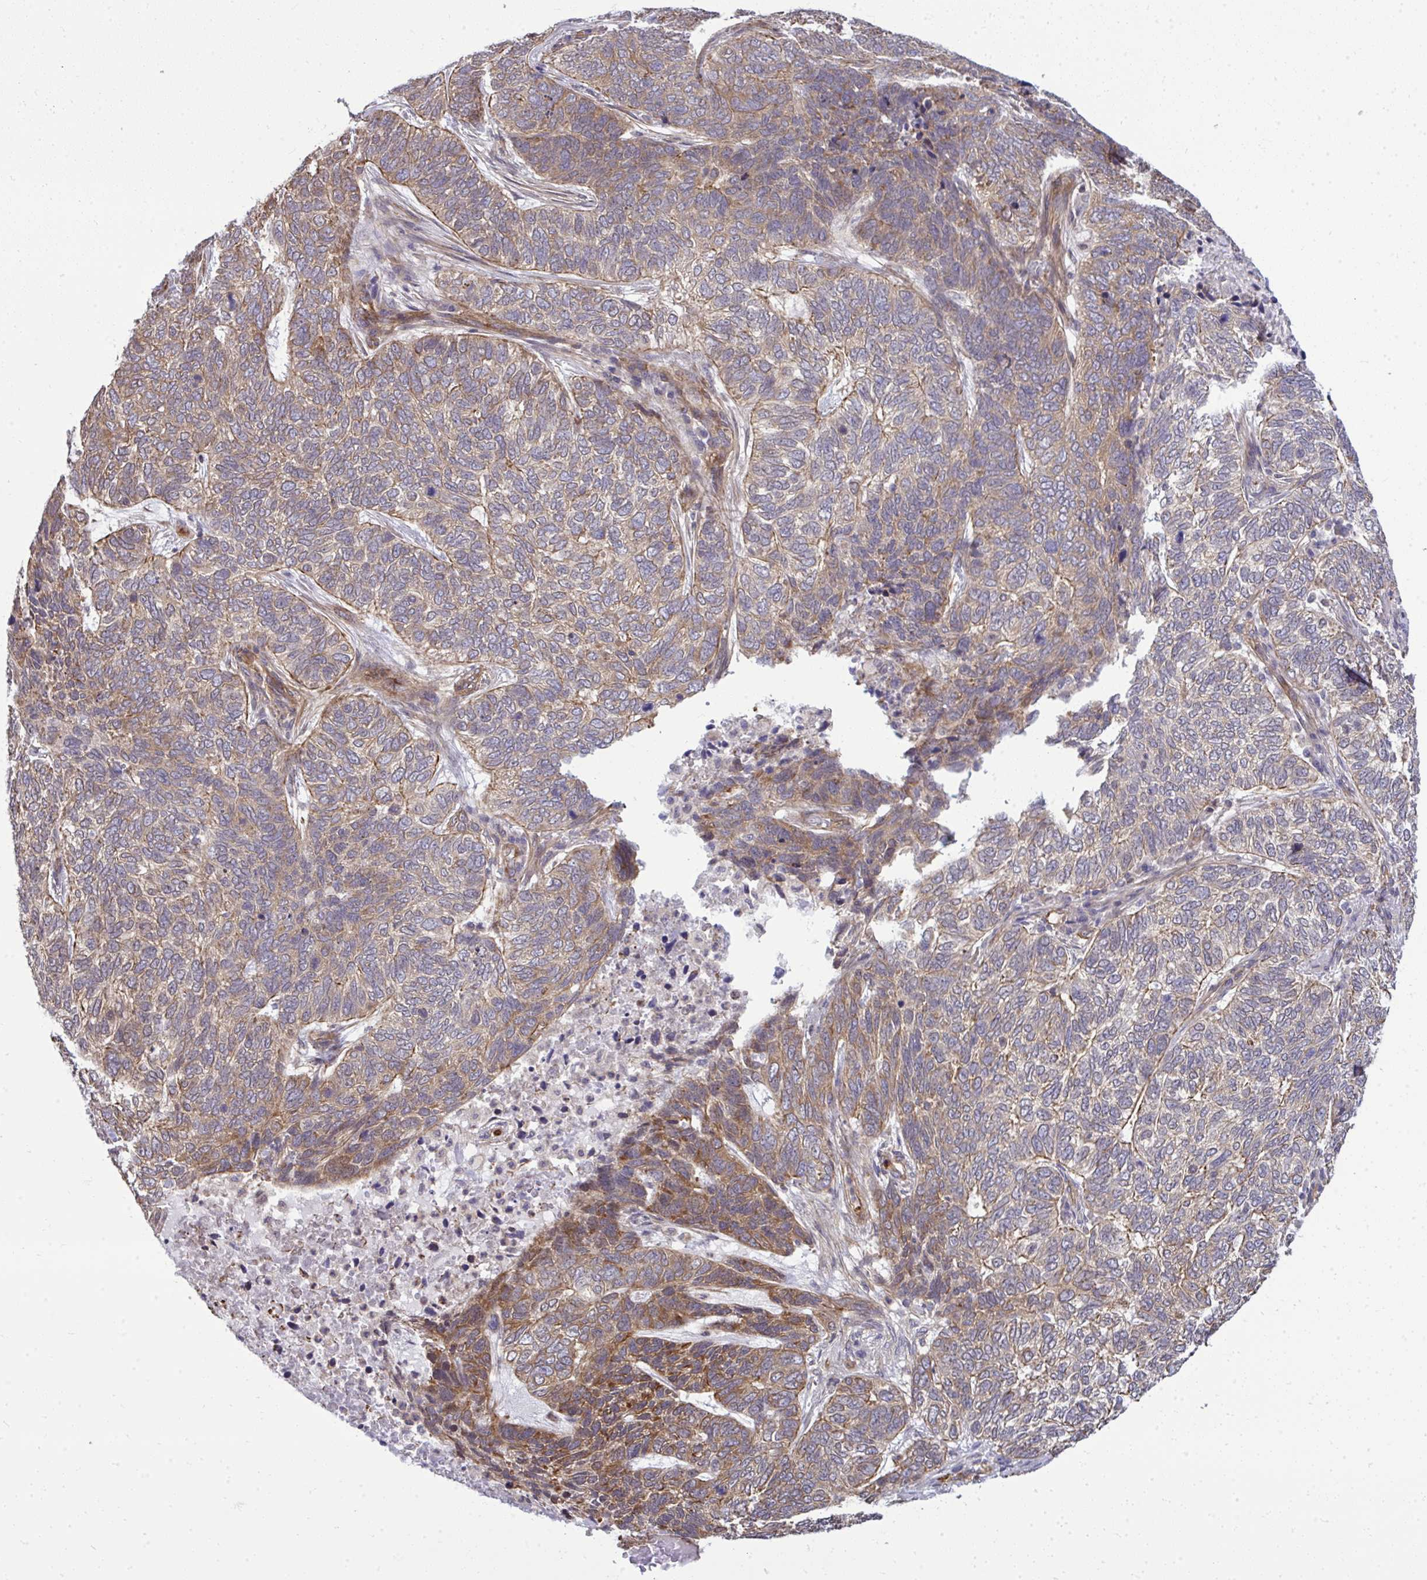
{"staining": {"intensity": "moderate", "quantity": "25%-75%", "location": "cytoplasmic/membranous"}, "tissue": "skin cancer", "cell_type": "Tumor cells", "image_type": "cancer", "snomed": [{"axis": "morphology", "description": "Basal cell carcinoma"}, {"axis": "topography", "description": "Skin"}], "caption": "Skin cancer stained with a brown dye displays moderate cytoplasmic/membranous positive positivity in approximately 25%-75% of tumor cells.", "gene": "FUT10", "patient": {"sex": "female", "age": 65}}